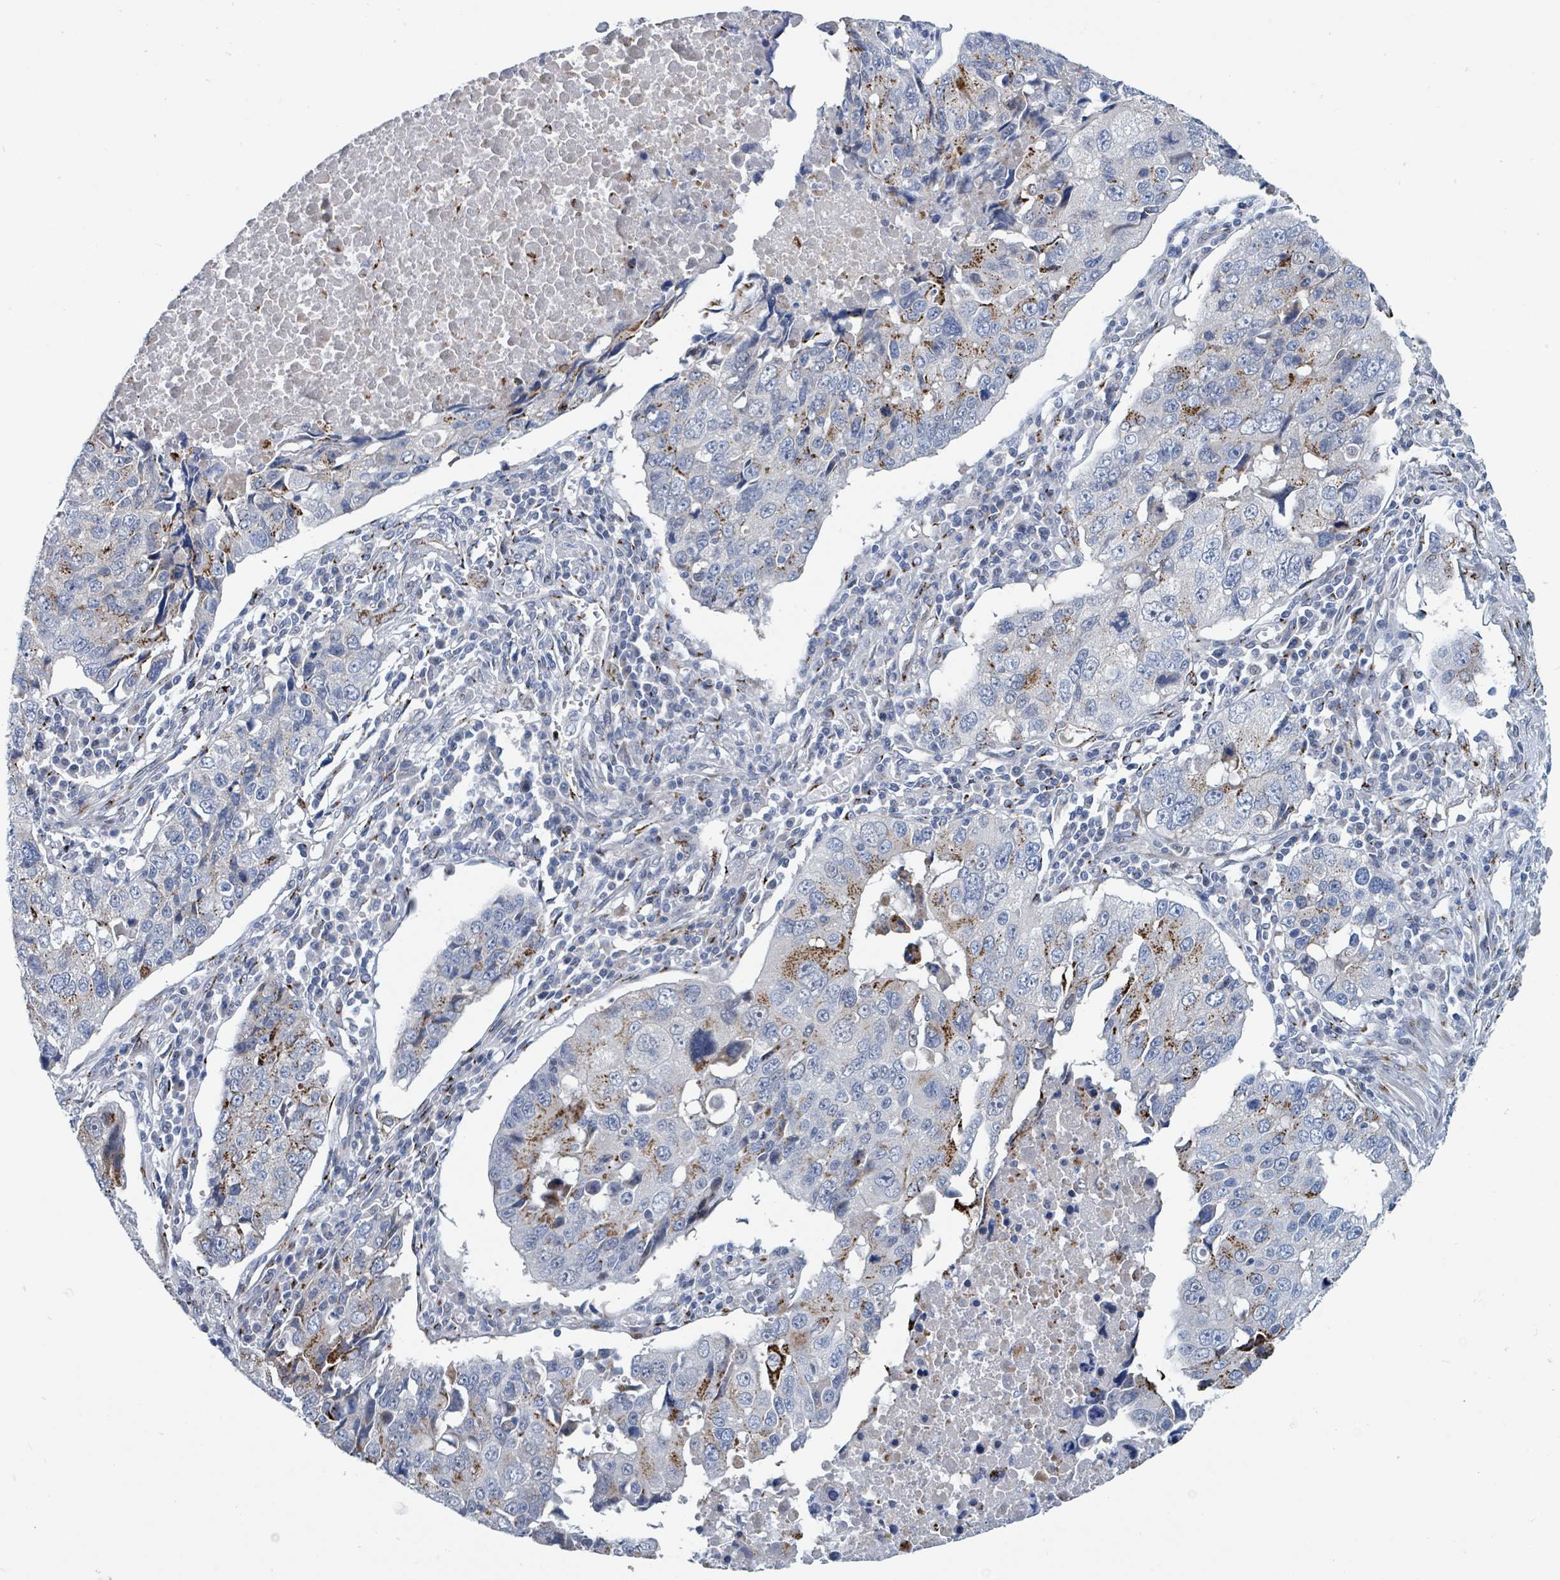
{"staining": {"intensity": "moderate", "quantity": "25%-75%", "location": "cytoplasmic/membranous"}, "tissue": "lung cancer", "cell_type": "Tumor cells", "image_type": "cancer", "snomed": [{"axis": "morphology", "description": "Squamous cell carcinoma, NOS"}, {"axis": "topography", "description": "Lung"}], "caption": "Immunohistochemistry image of neoplastic tissue: lung cancer stained using immunohistochemistry shows medium levels of moderate protein expression localized specifically in the cytoplasmic/membranous of tumor cells, appearing as a cytoplasmic/membranous brown color.", "gene": "DCAF5", "patient": {"sex": "female", "age": 66}}